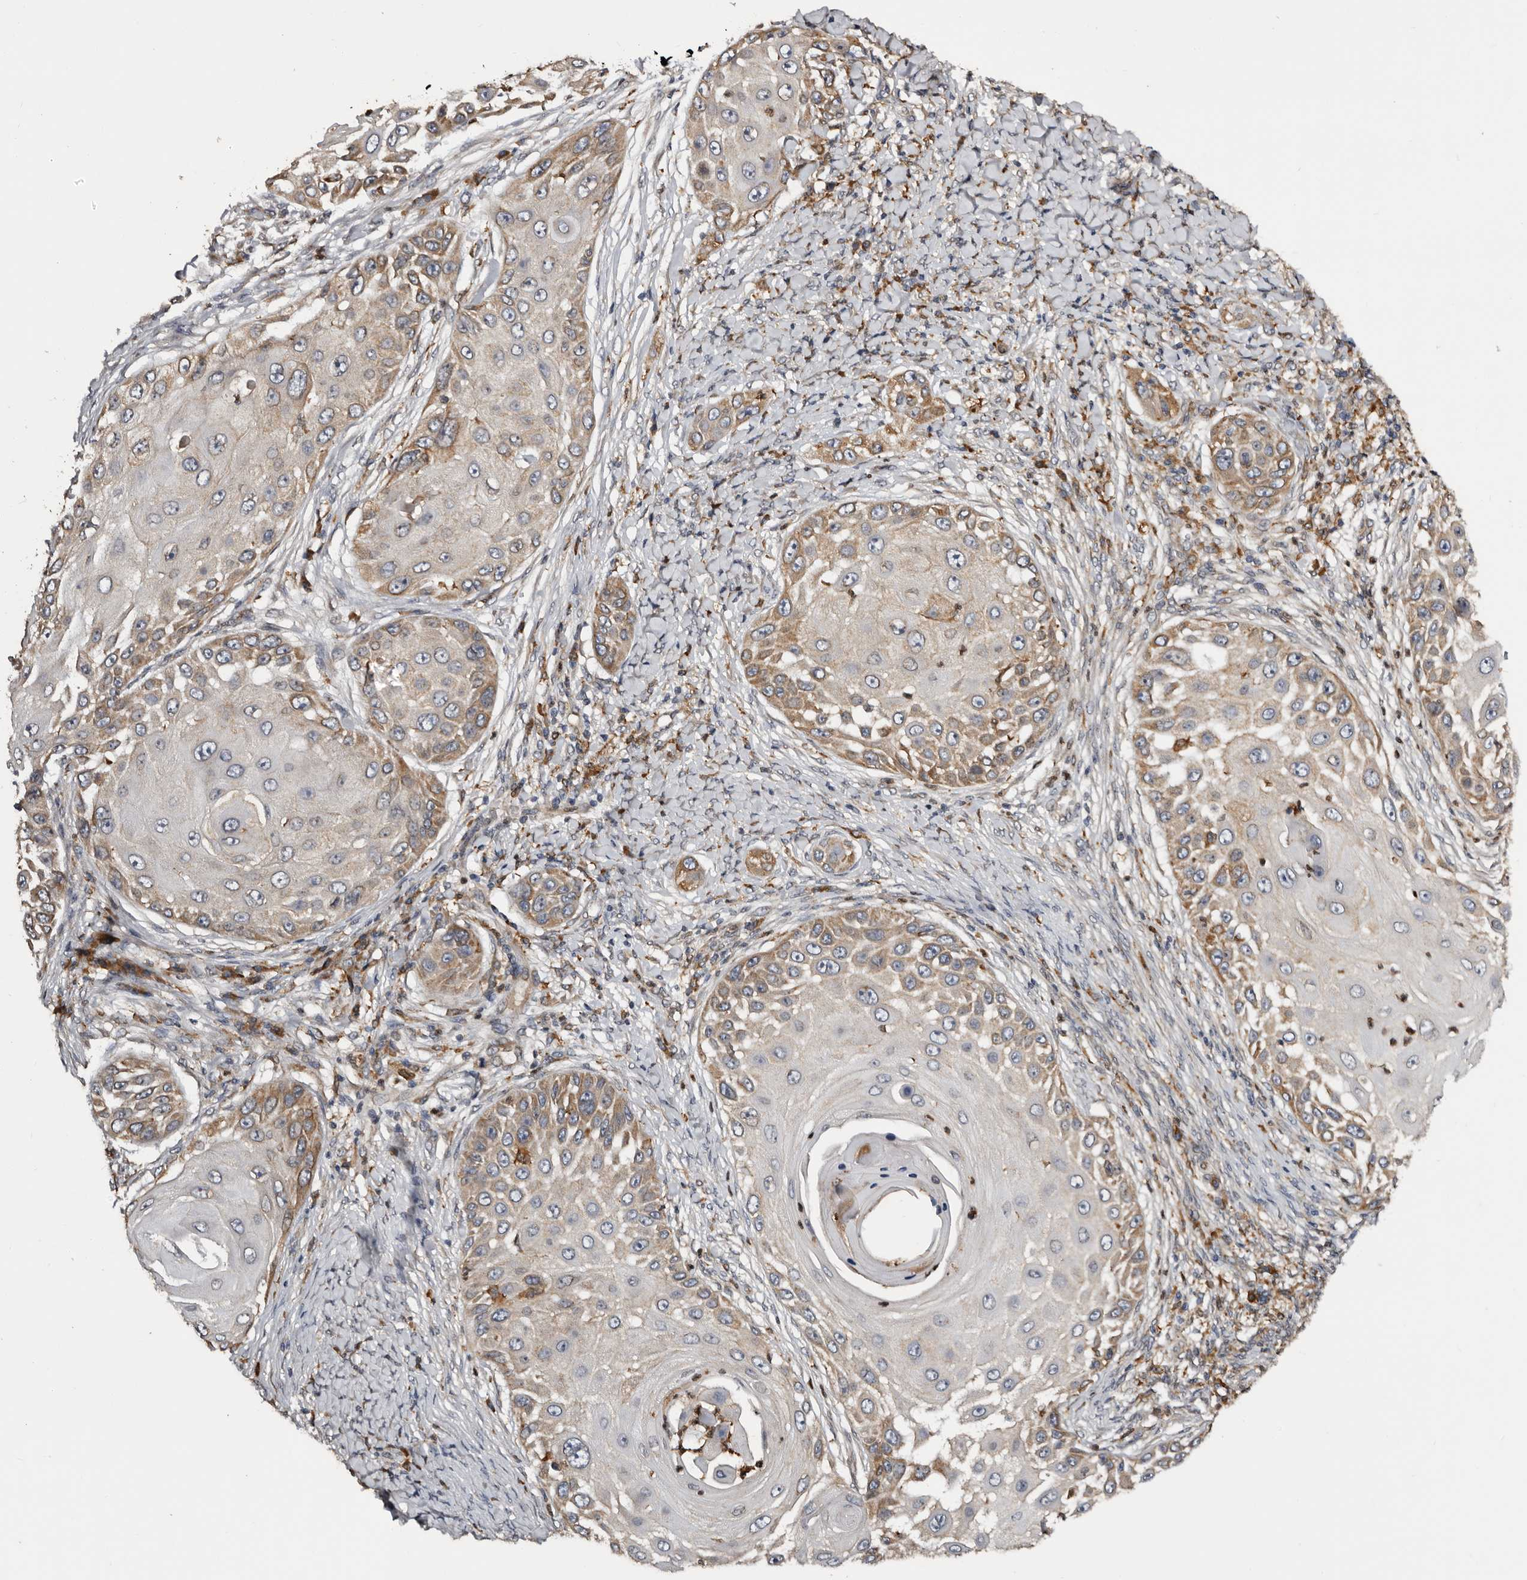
{"staining": {"intensity": "weak", "quantity": "25%-75%", "location": "cytoplasmic/membranous"}, "tissue": "skin cancer", "cell_type": "Tumor cells", "image_type": "cancer", "snomed": [{"axis": "morphology", "description": "Squamous cell carcinoma, NOS"}, {"axis": "topography", "description": "Skin"}], "caption": "DAB immunohistochemical staining of human skin squamous cell carcinoma displays weak cytoplasmic/membranous protein staining in about 25%-75% of tumor cells.", "gene": "INKA2", "patient": {"sex": "female", "age": 44}}